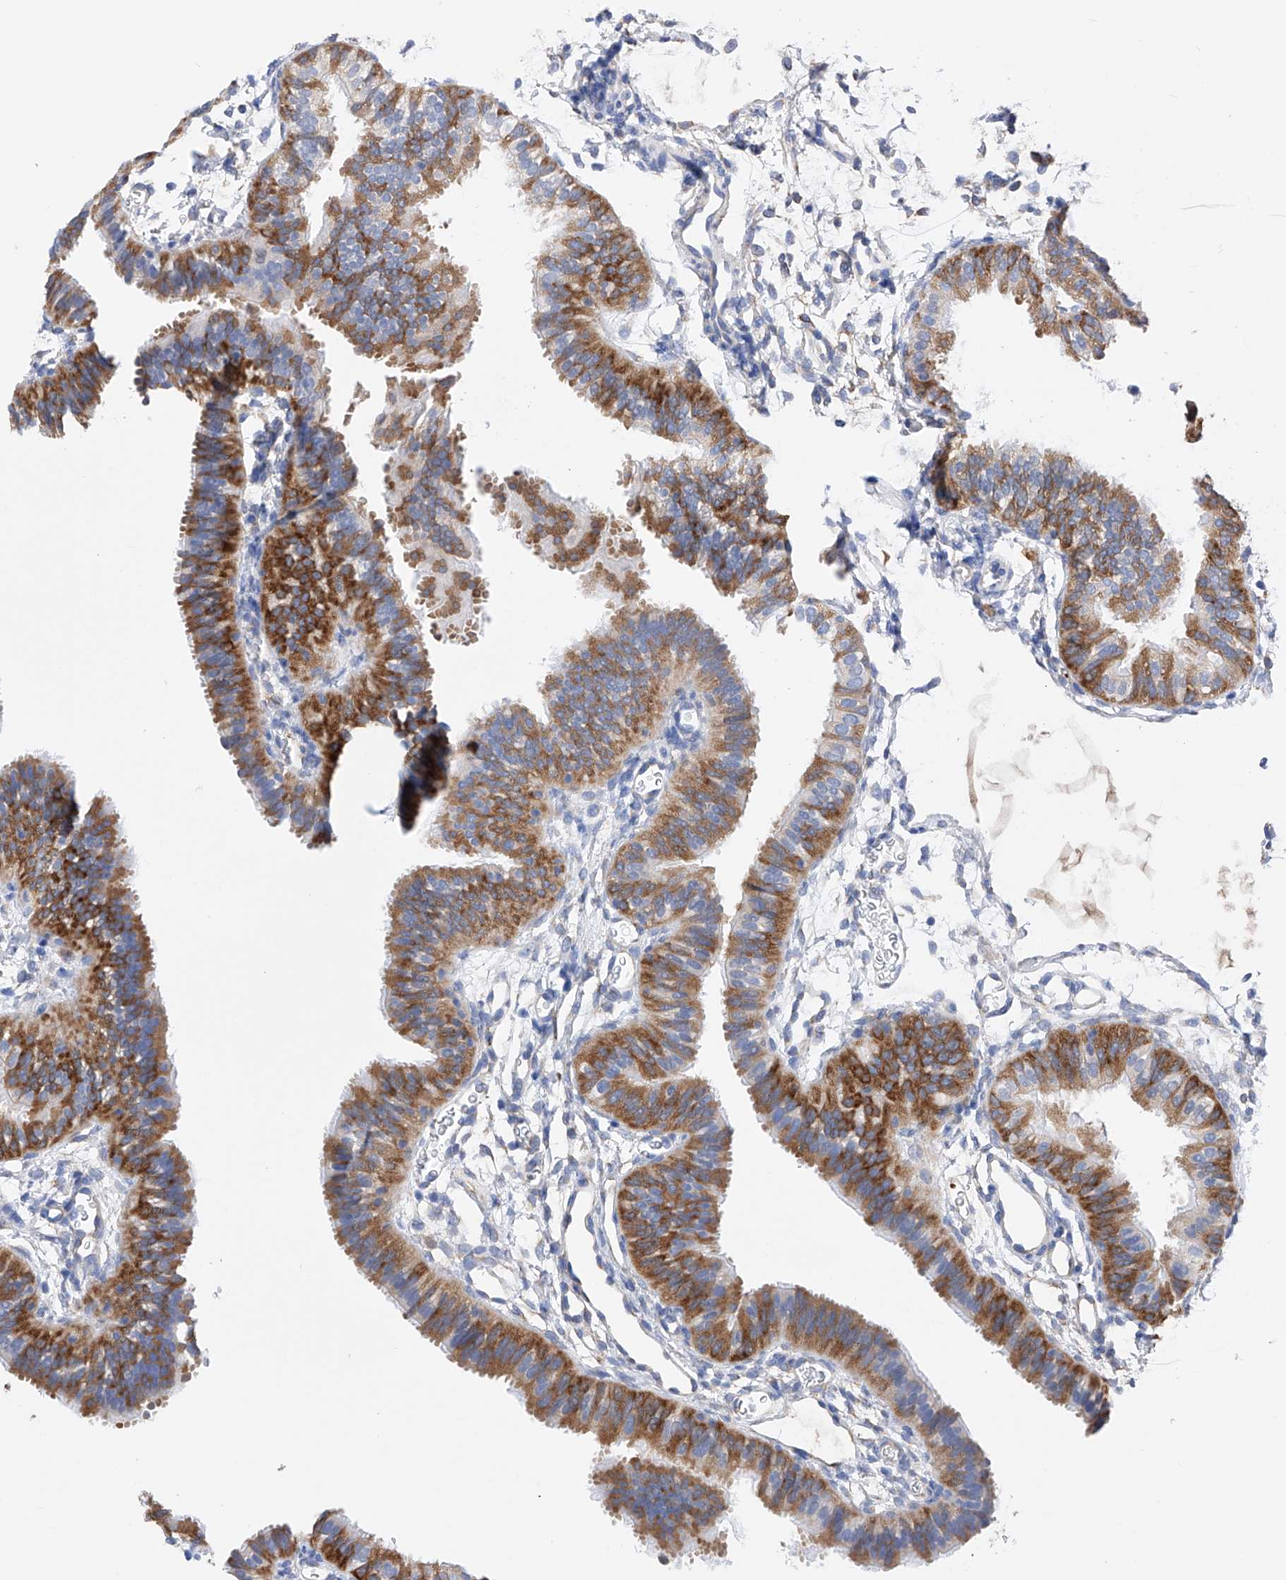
{"staining": {"intensity": "moderate", "quantity": "25%-75%", "location": "cytoplasmic/membranous"}, "tissue": "fallopian tube", "cell_type": "Glandular cells", "image_type": "normal", "snomed": [{"axis": "morphology", "description": "Normal tissue, NOS"}, {"axis": "topography", "description": "Fallopian tube"}], "caption": "Benign fallopian tube was stained to show a protein in brown. There is medium levels of moderate cytoplasmic/membranous positivity in approximately 25%-75% of glandular cells.", "gene": "PDIA5", "patient": {"sex": "female", "age": 35}}